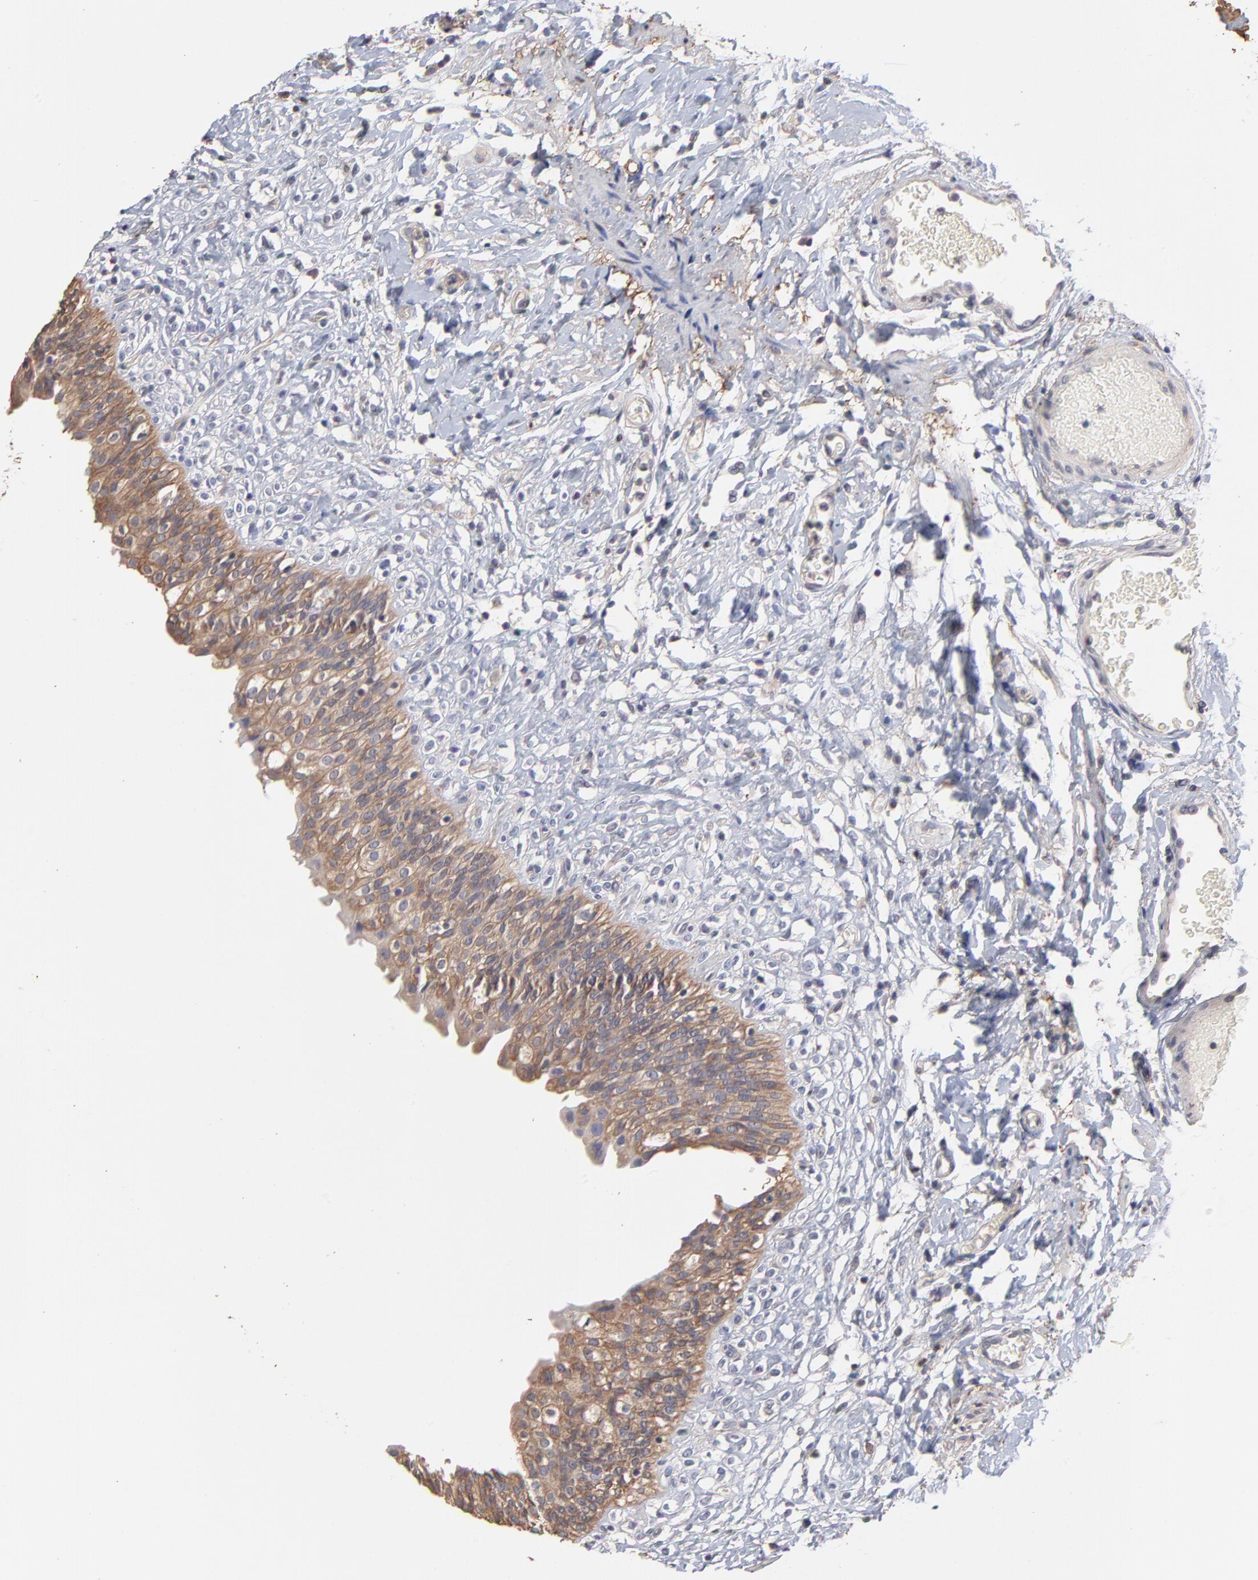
{"staining": {"intensity": "moderate", "quantity": ">75%", "location": "cytoplasmic/membranous"}, "tissue": "urinary bladder", "cell_type": "Urothelial cells", "image_type": "normal", "snomed": [{"axis": "morphology", "description": "Normal tissue, NOS"}, {"axis": "topography", "description": "Urinary bladder"}], "caption": "Urinary bladder stained with DAB immunohistochemistry (IHC) displays medium levels of moderate cytoplasmic/membranous staining in about >75% of urothelial cells.", "gene": "TANGO2", "patient": {"sex": "female", "age": 80}}